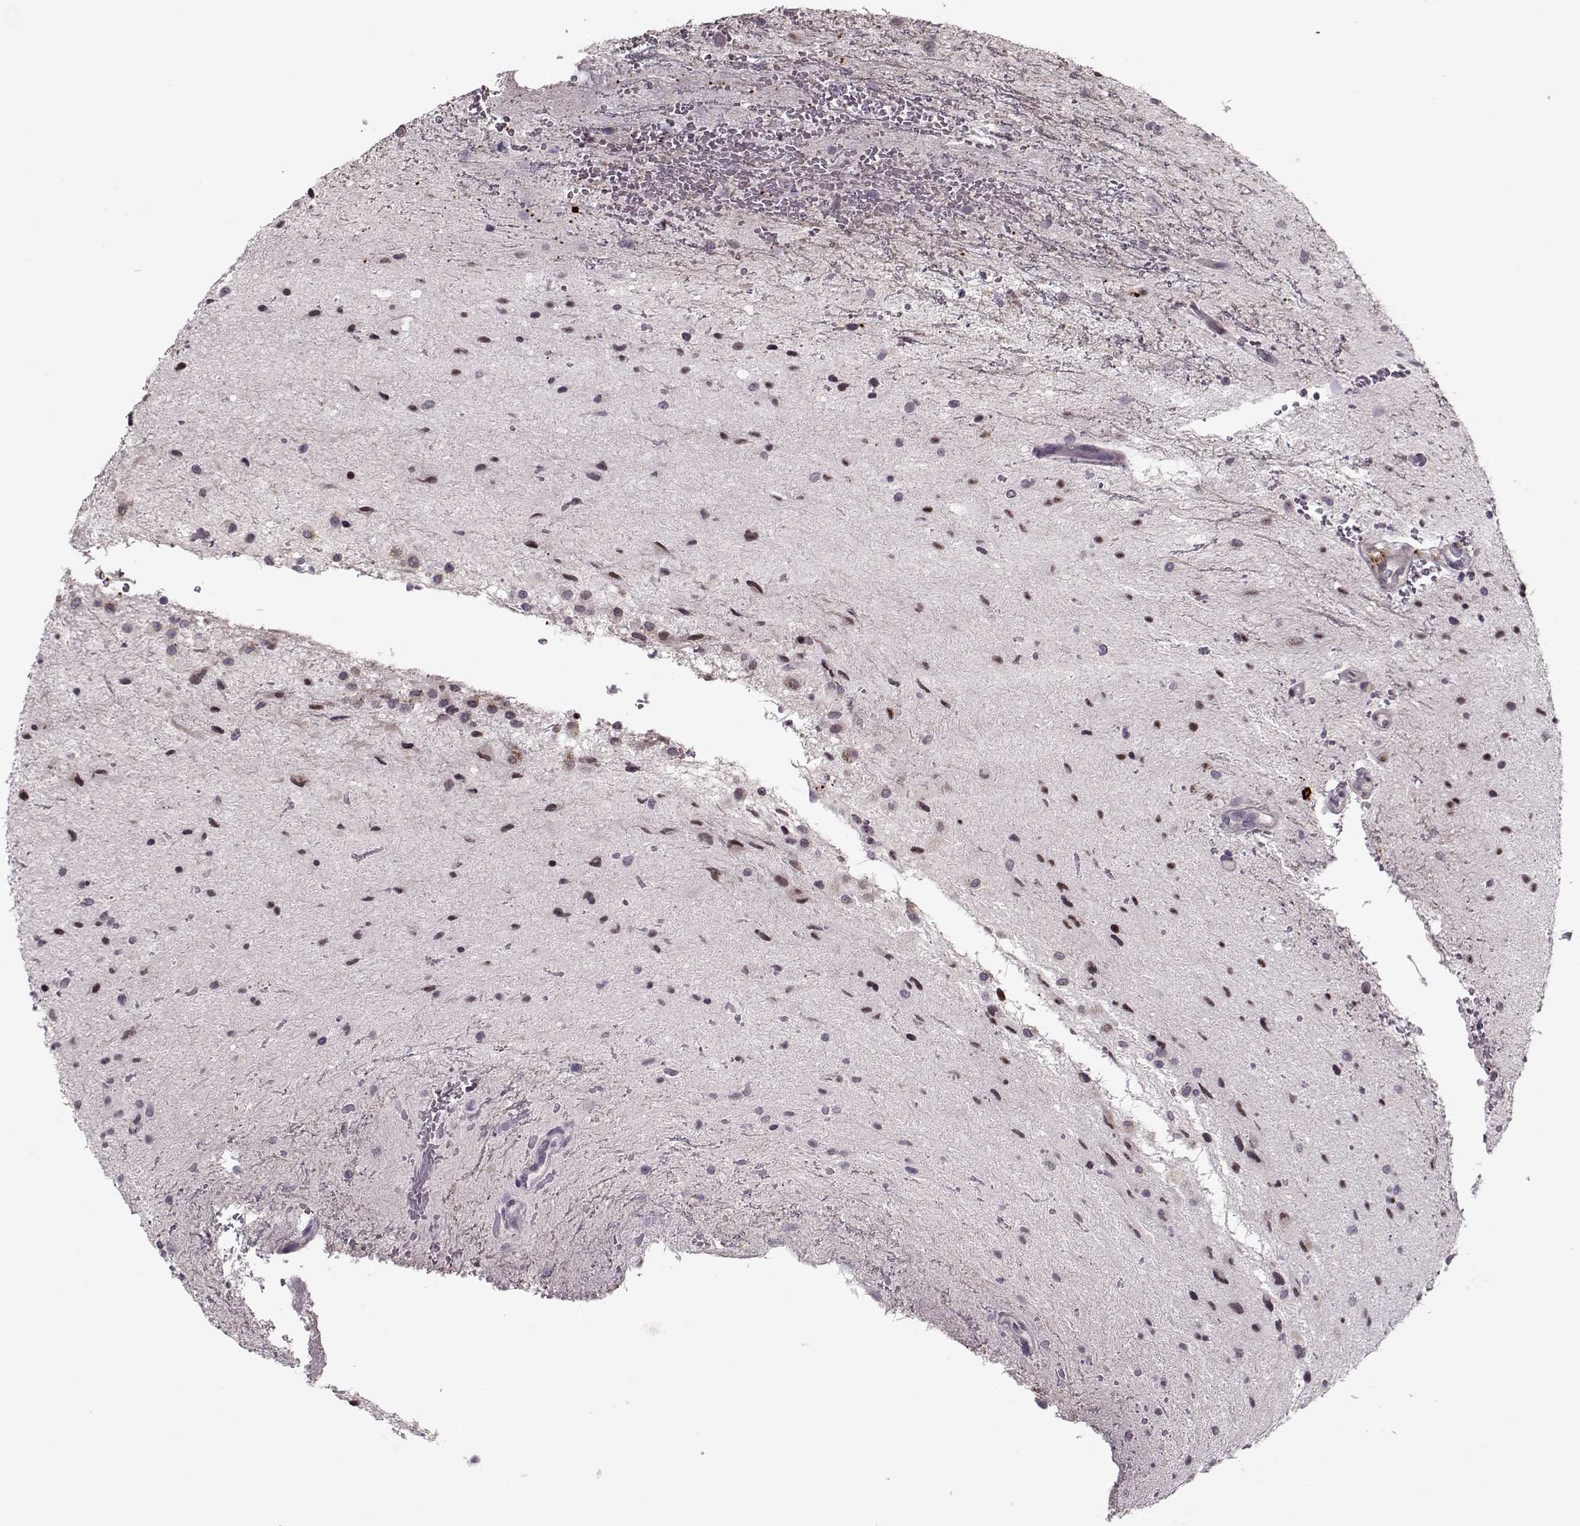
{"staining": {"intensity": "negative", "quantity": "none", "location": "none"}, "tissue": "glioma", "cell_type": "Tumor cells", "image_type": "cancer", "snomed": [{"axis": "morphology", "description": "Glioma, malignant, Low grade"}, {"axis": "topography", "description": "Cerebellum"}], "caption": "Immunohistochemistry of low-grade glioma (malignant) reveals no positivity in tumor cells.", "gene": "DNAI3", "patient": {"sex": "female", "age": 14}}